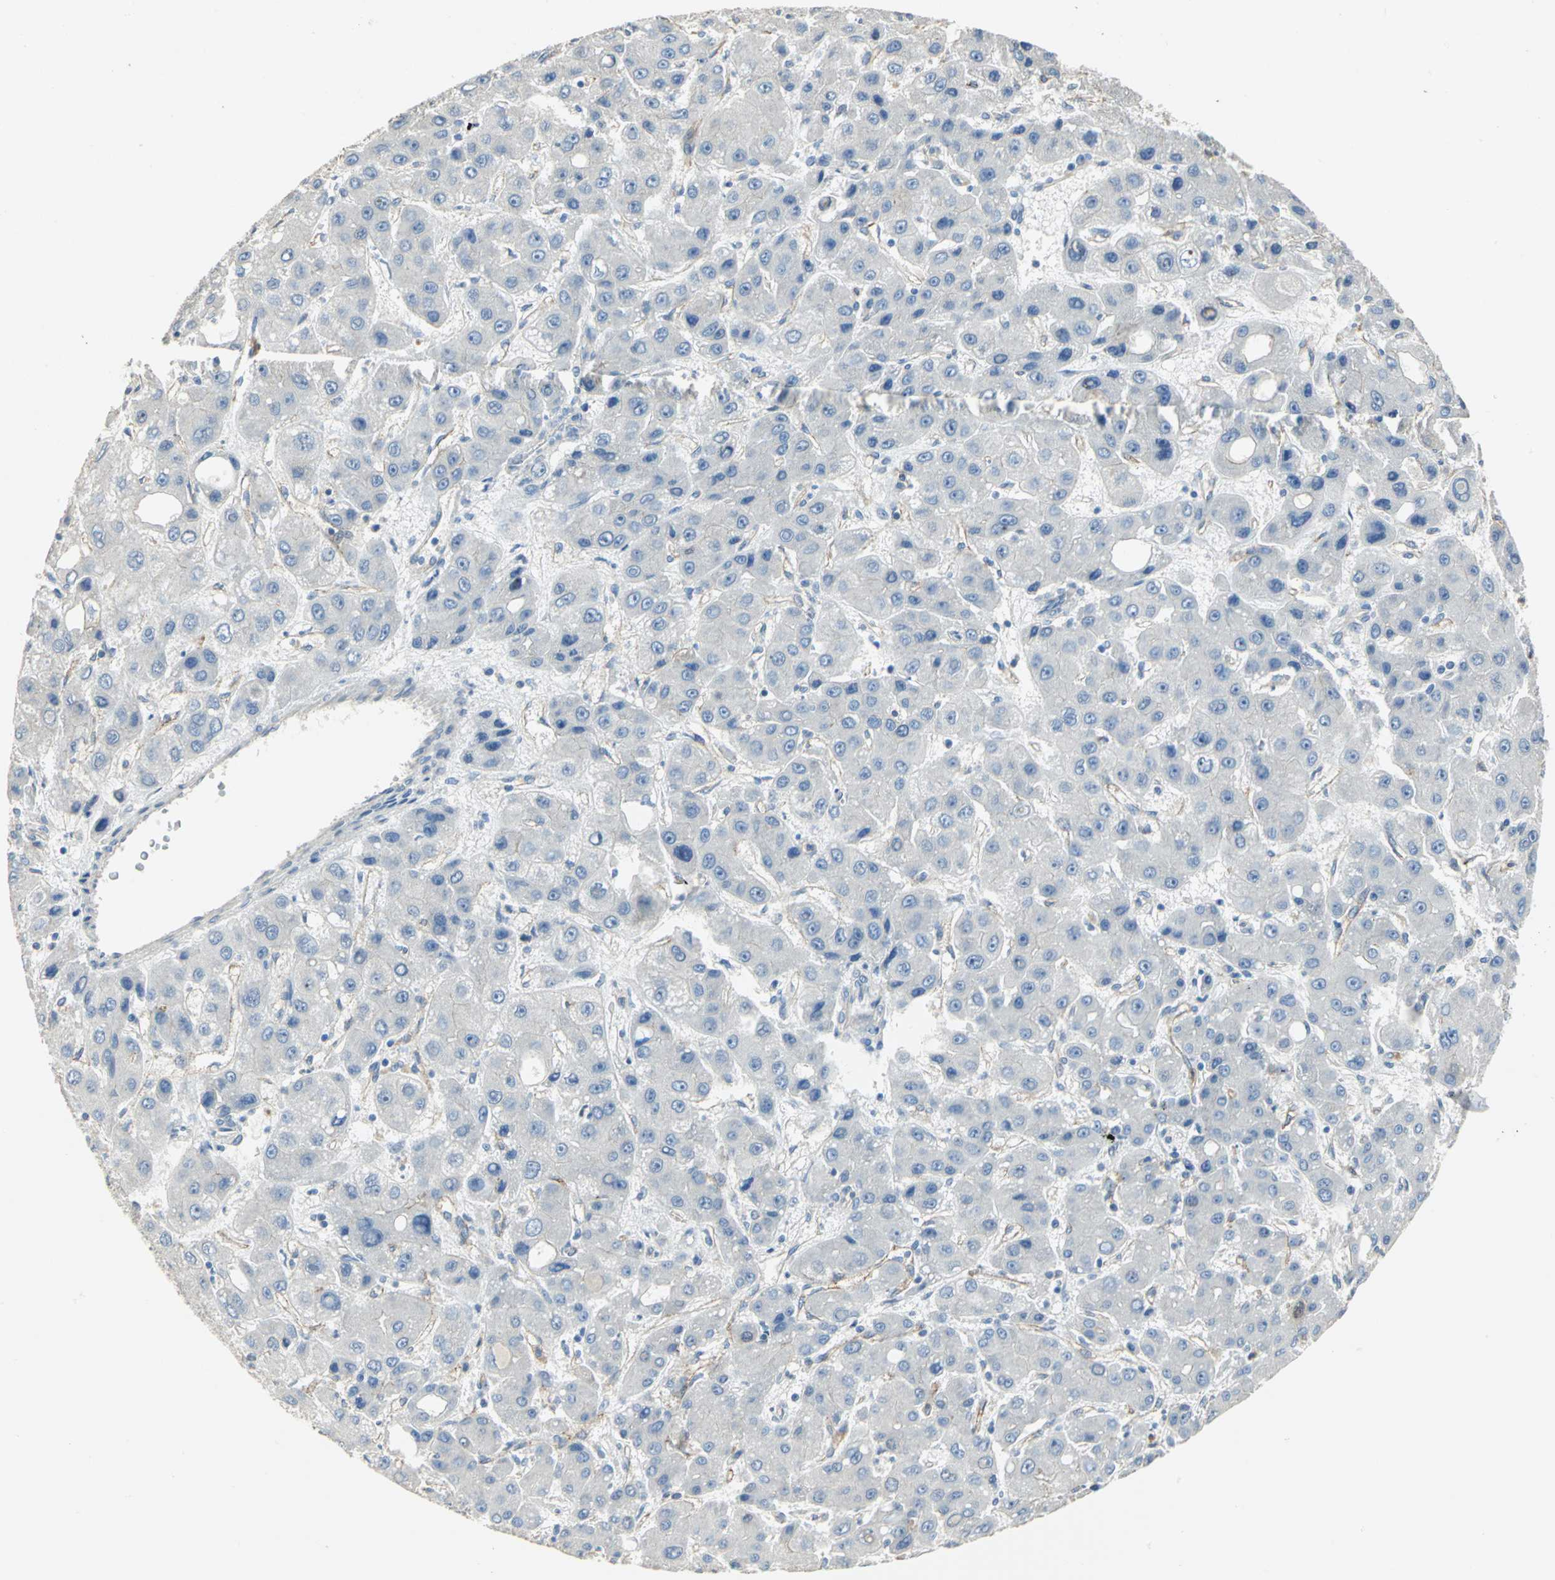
{"staining": {"intensity": "negative", "quantity": "none", "location": "none"}, "tissue": "liver cancer", "cell_type": "Tumor cells", "image_type": "cancer", "snomed": [{"axis": "morphology", "description": "Carcinoma, Hepatocellular, NOS"}, {"axis": "topography", "description": "Liver"}], "caption": "This is an IHC image of human liver hepatocellular carcinoma. There is no expression in tumor cells.", "gene": "DLGAP5", "patient": {"sex": "male", "age": 55}}